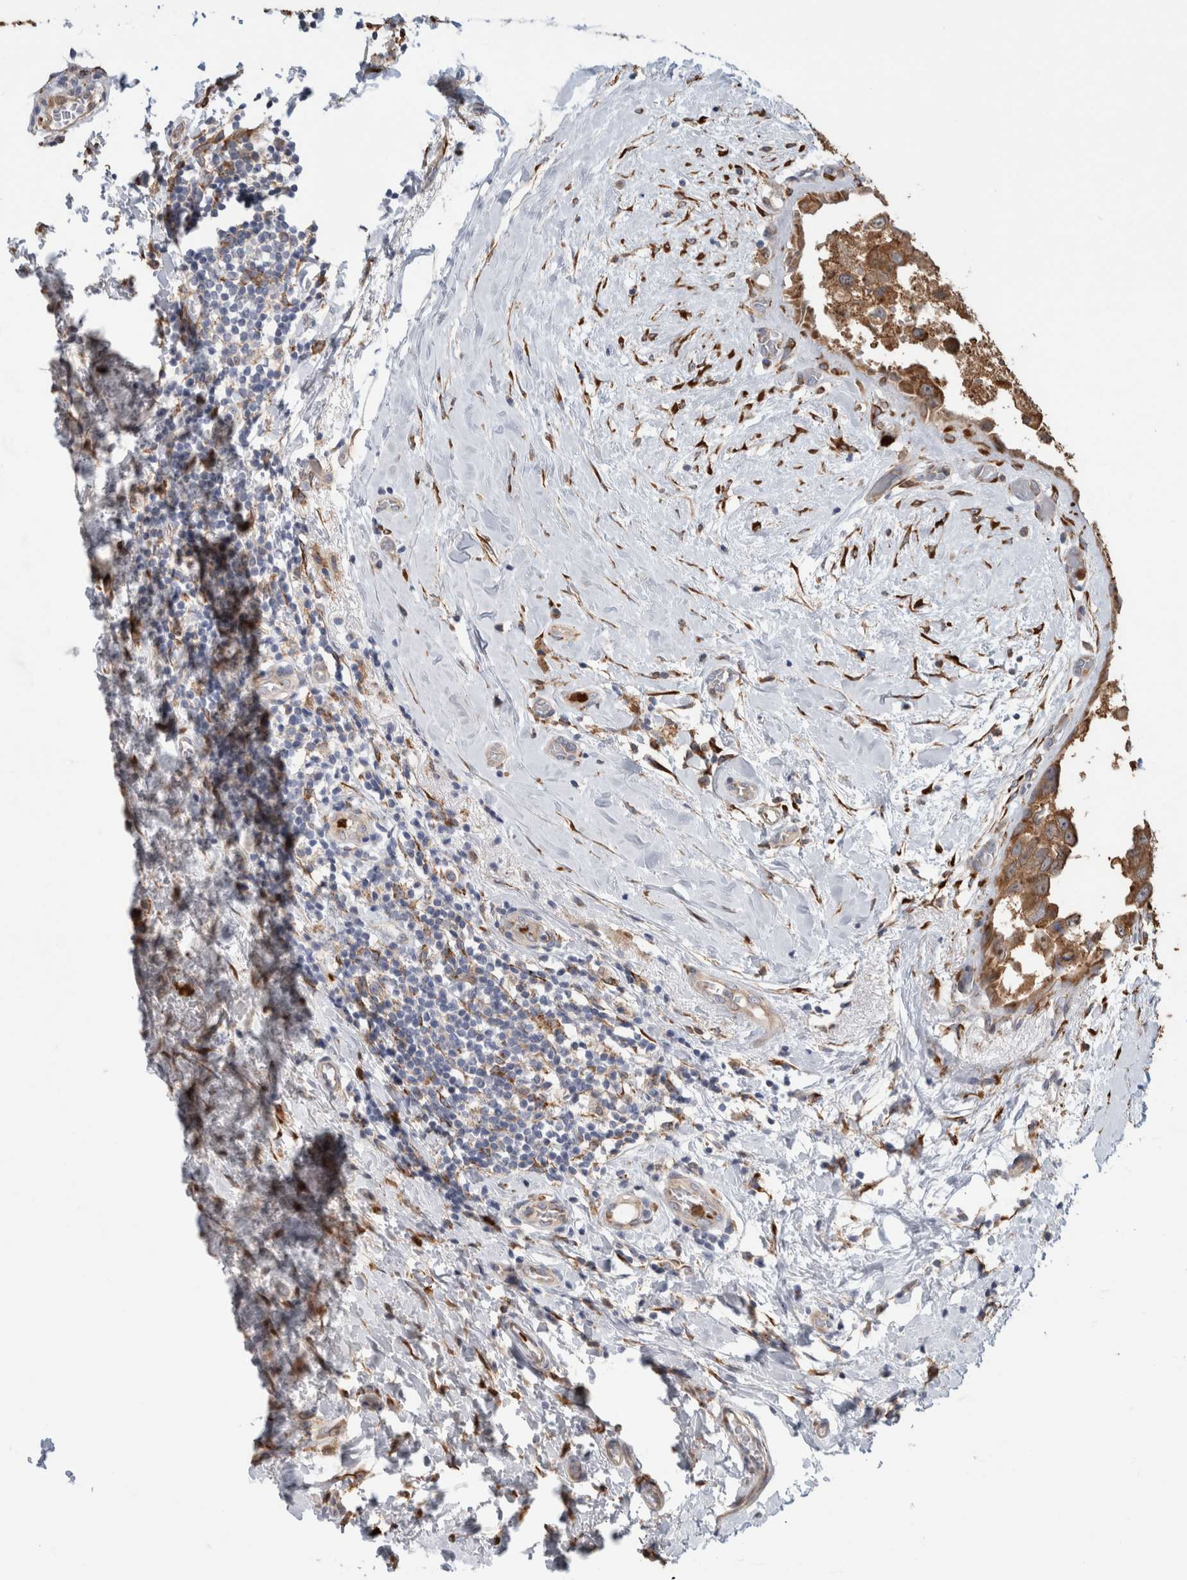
{"staining": {"intensity": "moderate", "quantity": ">75%", "location": "cytoplasmic/membranous"}, "tissue": "breast cancer", "cell_type": "Tumor cells", "image_type": "cancer", "snomed": [{"axis": "morphology", "description": "Duct carcinoma"}, {"axis": "topography", "description": "Breast"}], "caption": "Immunohistochemistry of breast cancer (intraductal carcinoma) displays medium levels of moderate cytoplasmic/membranous positivity in approximately >75% of tumor cells.", "gene": "P4HA1", "patient": {"sex": "female", "age": 62}}